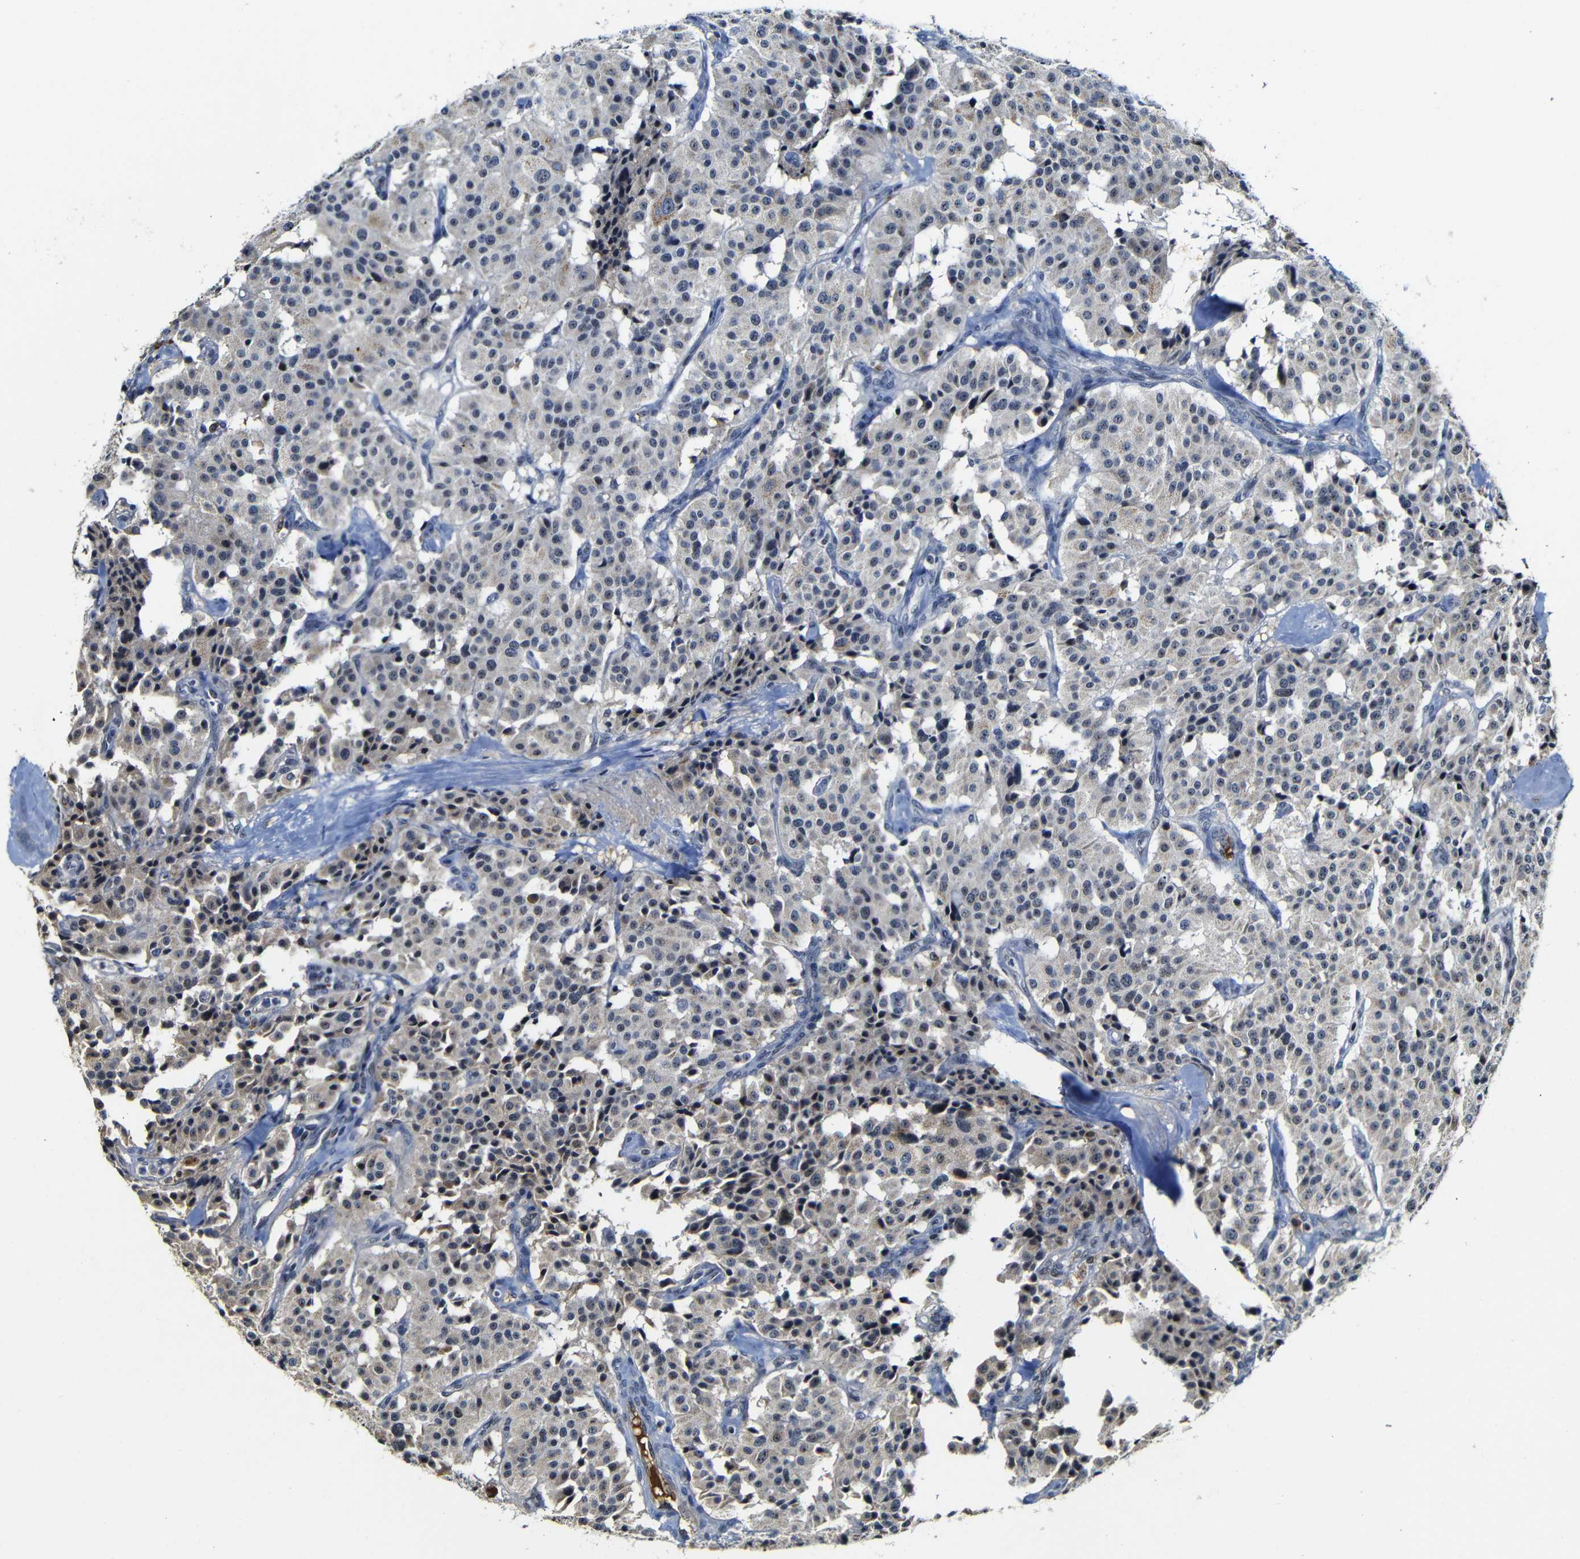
{"staining": {"intensity": "negative", "quantity": "none", "location": "none"}, "tissue": "carcinoid", "cell_type": "Tumor cells", "image_type": "cancer", "snomed": [{"axis": "morphology", "description": "Carcinoid, malignant, NOS"}, {"axis": "topography", "description": "Lung"}], "caption": "Protein analysis of carcinoid displays no significant positivity in tumor cells.", "gene": "MYC", "patient": {"sex": "male", "age": 30}}